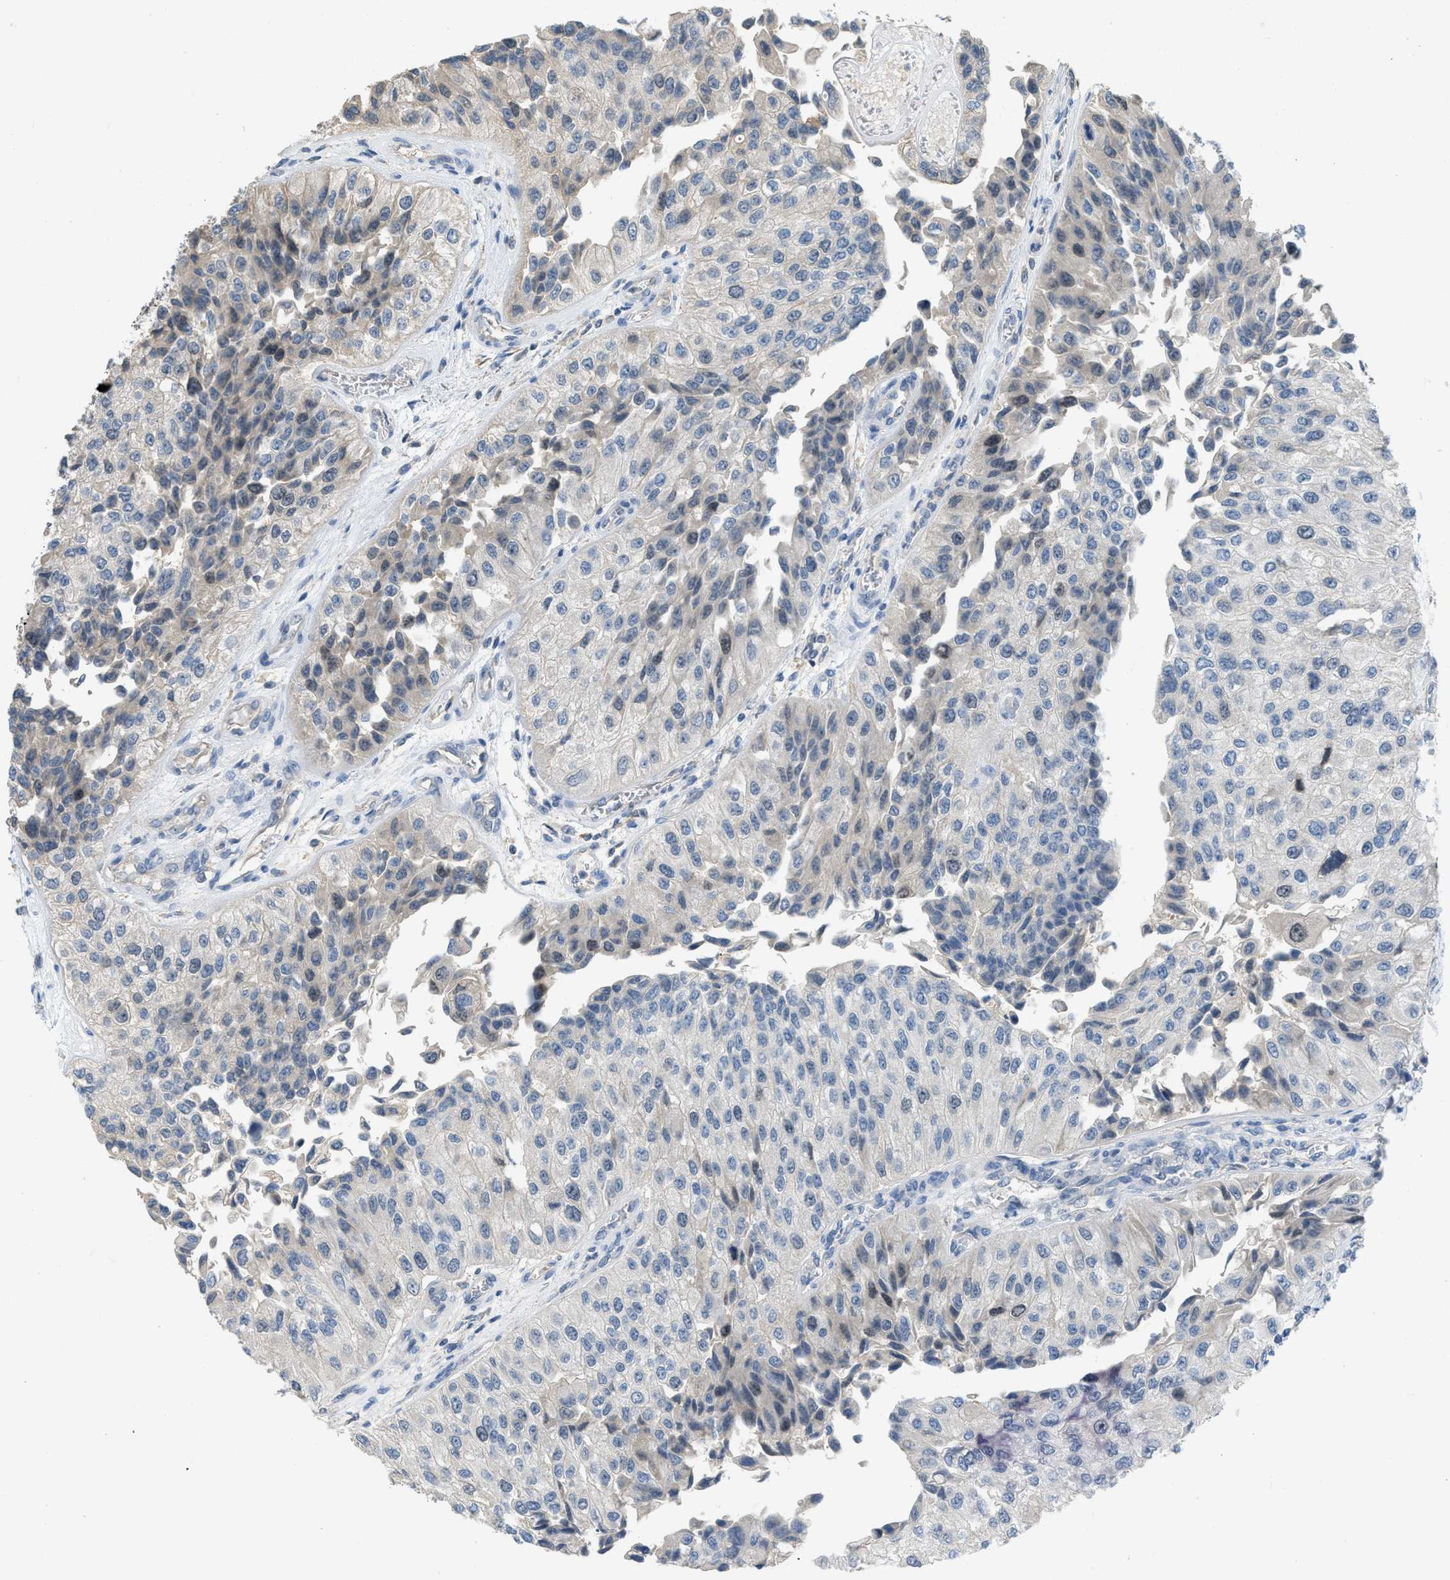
{"staining": {"intensity": "weak", "quantity": "<25%", "location": "cytoplasmic/membranous"}, "tissue": "urothelial cancer", "cell_type": "Tumor cells", "image_type": "cancer", "snomed": [{"axis": "morphology", "description": "Urothelial carcinoma, High grade"}, {"axis": "topography", "description": "Kidney"}, {"axis": "topography", "description": "Urinary bladder"}], "caption": "The histopathology image demonstrates no staining of tumor cells in urothelial cancer.", "gene": "MIS18A", "patient": {"sex": "male", "age": 77}}